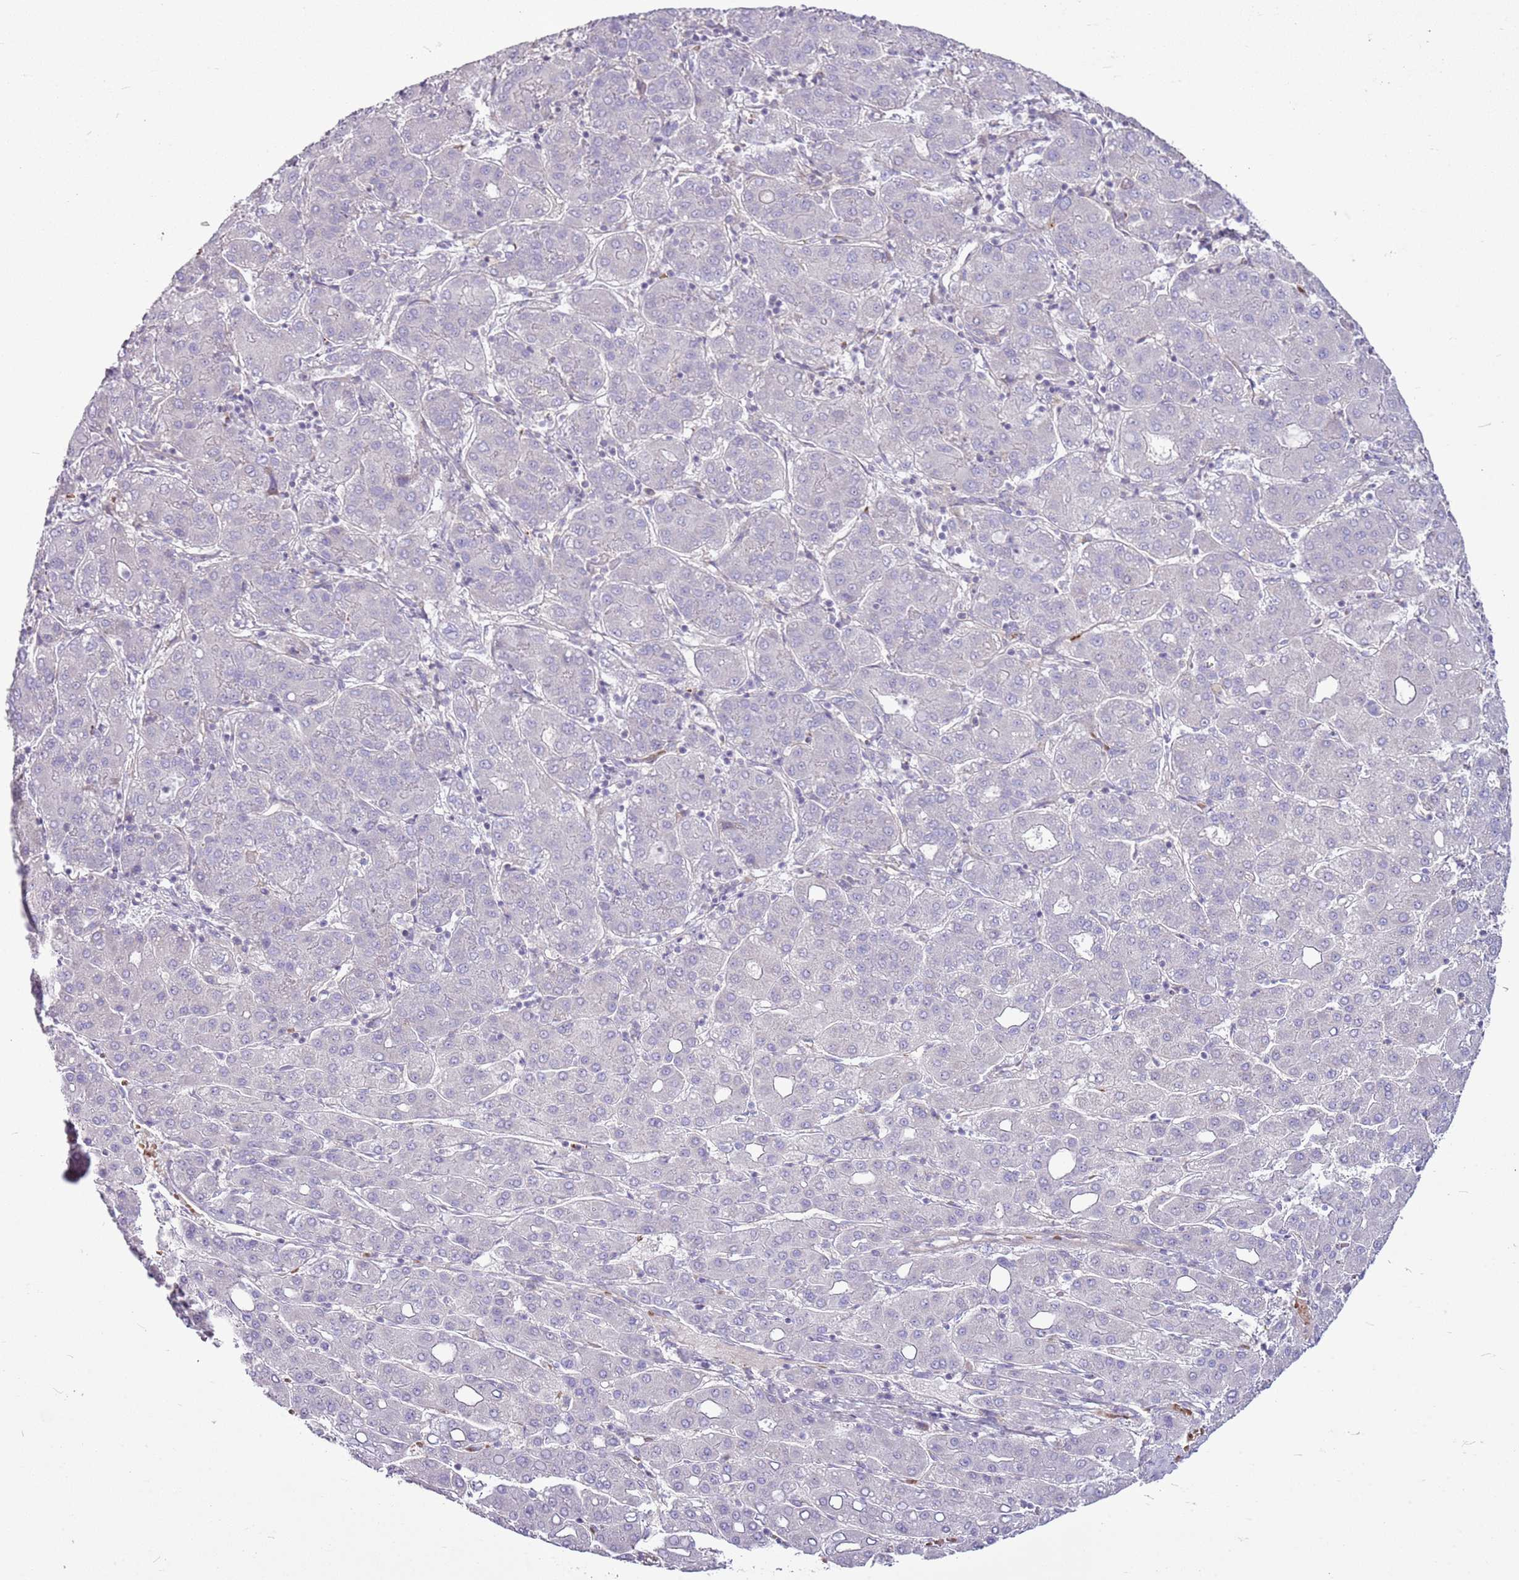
{"staining": {"intensity": "negative", "quantity": "none", "location": "none"}, "tissue": "liver cancer", "cell_type": "Tumor cells", "image_type": "cancer", "snomed": [{"axis": "morphology", "description": "Carcinoma, Hepatocellular, NOS"}, {"axis": "topography", "description": "Liver"}], "caption": "Tumor cells show no significant protein expression in liver hepatocellular carcinoma.", "gene": "CHAC2", "patient": {"sex": "male", "age": 65}}